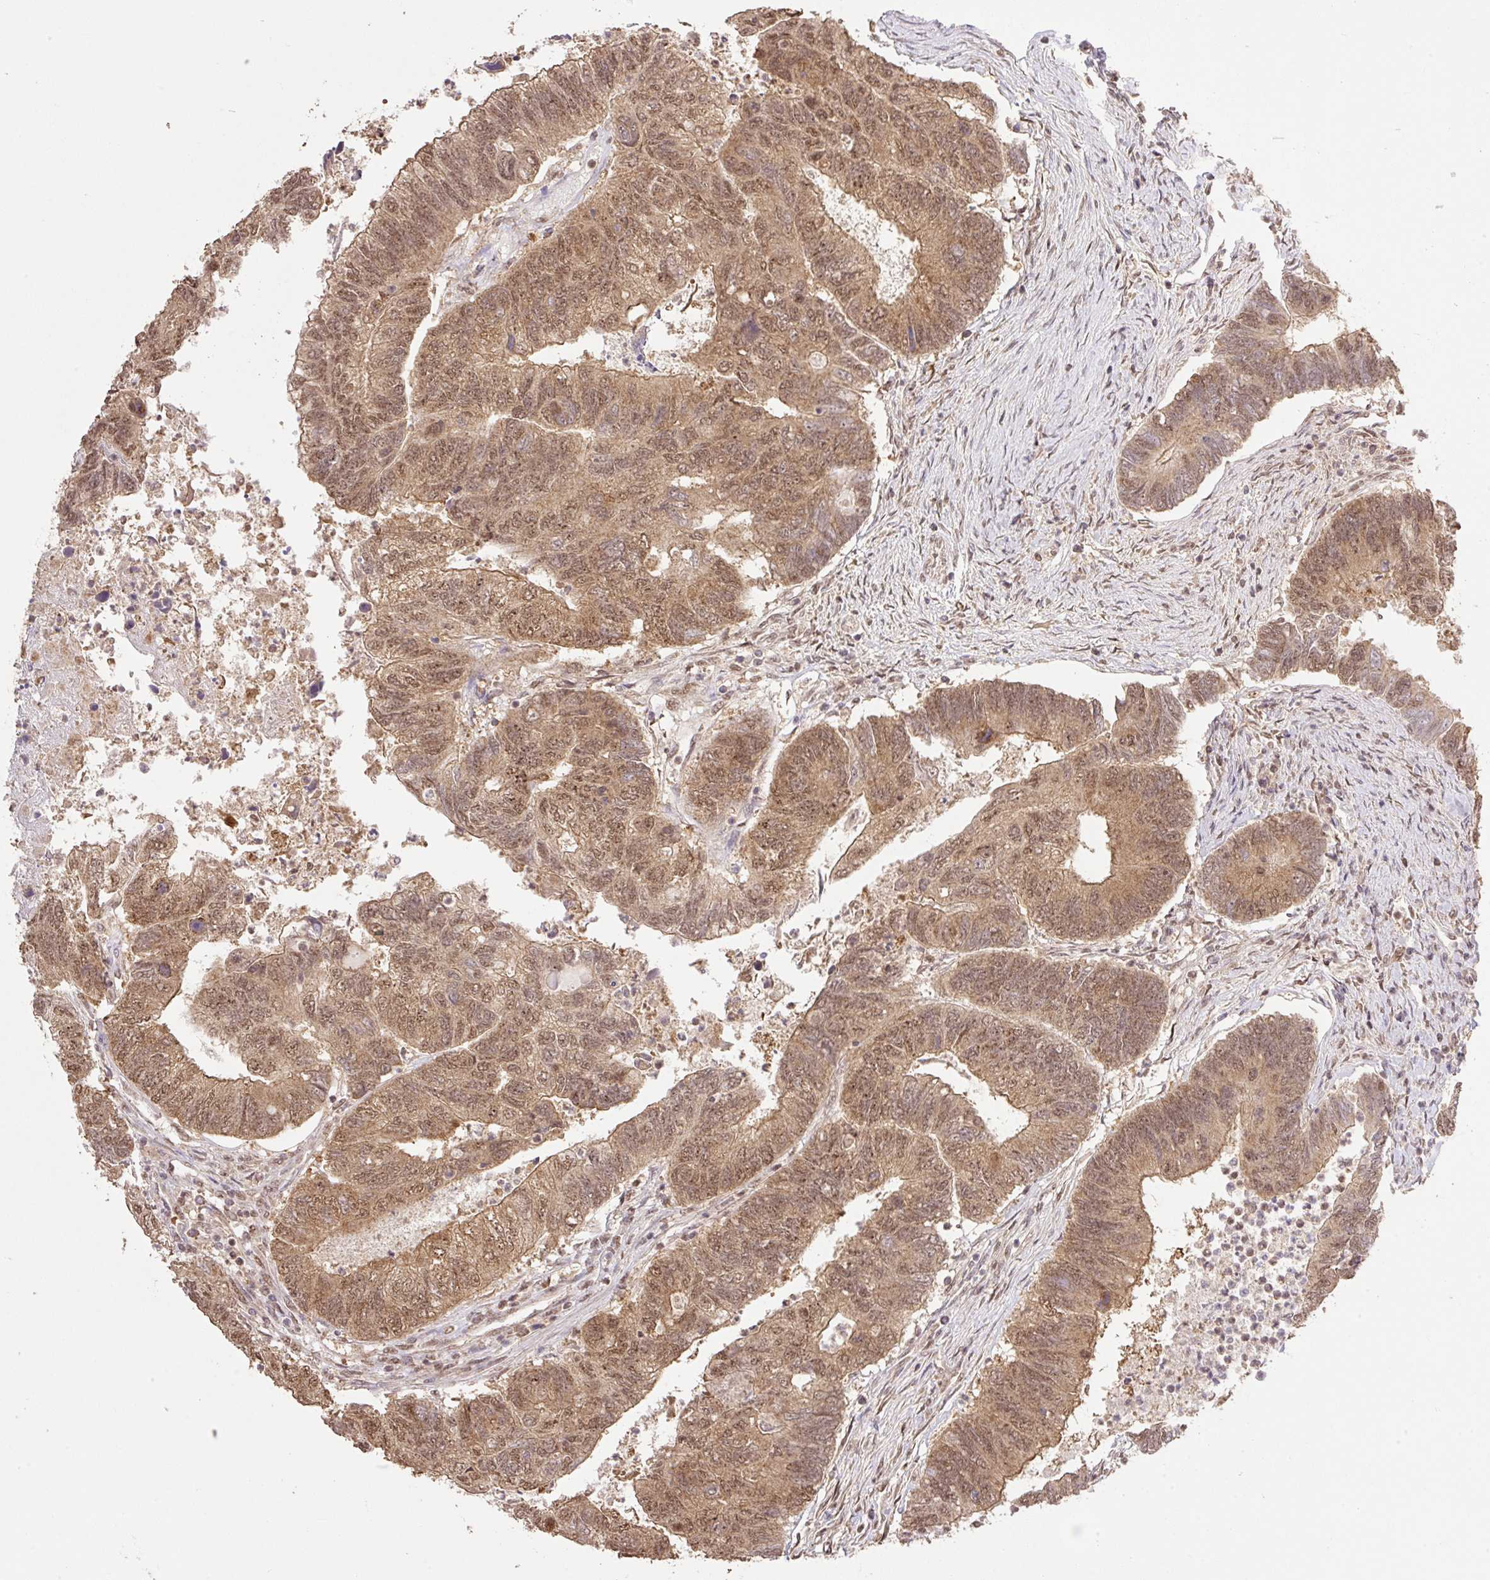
{"staining": {"intensity": "moderate", "quantity": ">75%", "location": "cytoplasmic/membranous,nuclear"}, "tissue": "colorectal cancer", "cell_type": "Tumor cells", "image_type": "cancer", "snomed": [{"axis": "morphology", "description": "Adenocarcinoma, NOS"}, {"axis": "topography", "description": "Colon"}], "caption": "Protein expression analysis of human colorectal adenocarcinoma reveals moderate cytoplasmic/membranous and nuclear positivity in about >75% of tumor cells. (DAB IHC, brown staining for protein, blue staining for nuclei).", "gene": "VPS25", "patient": {"sex": "female", "age": 67}}